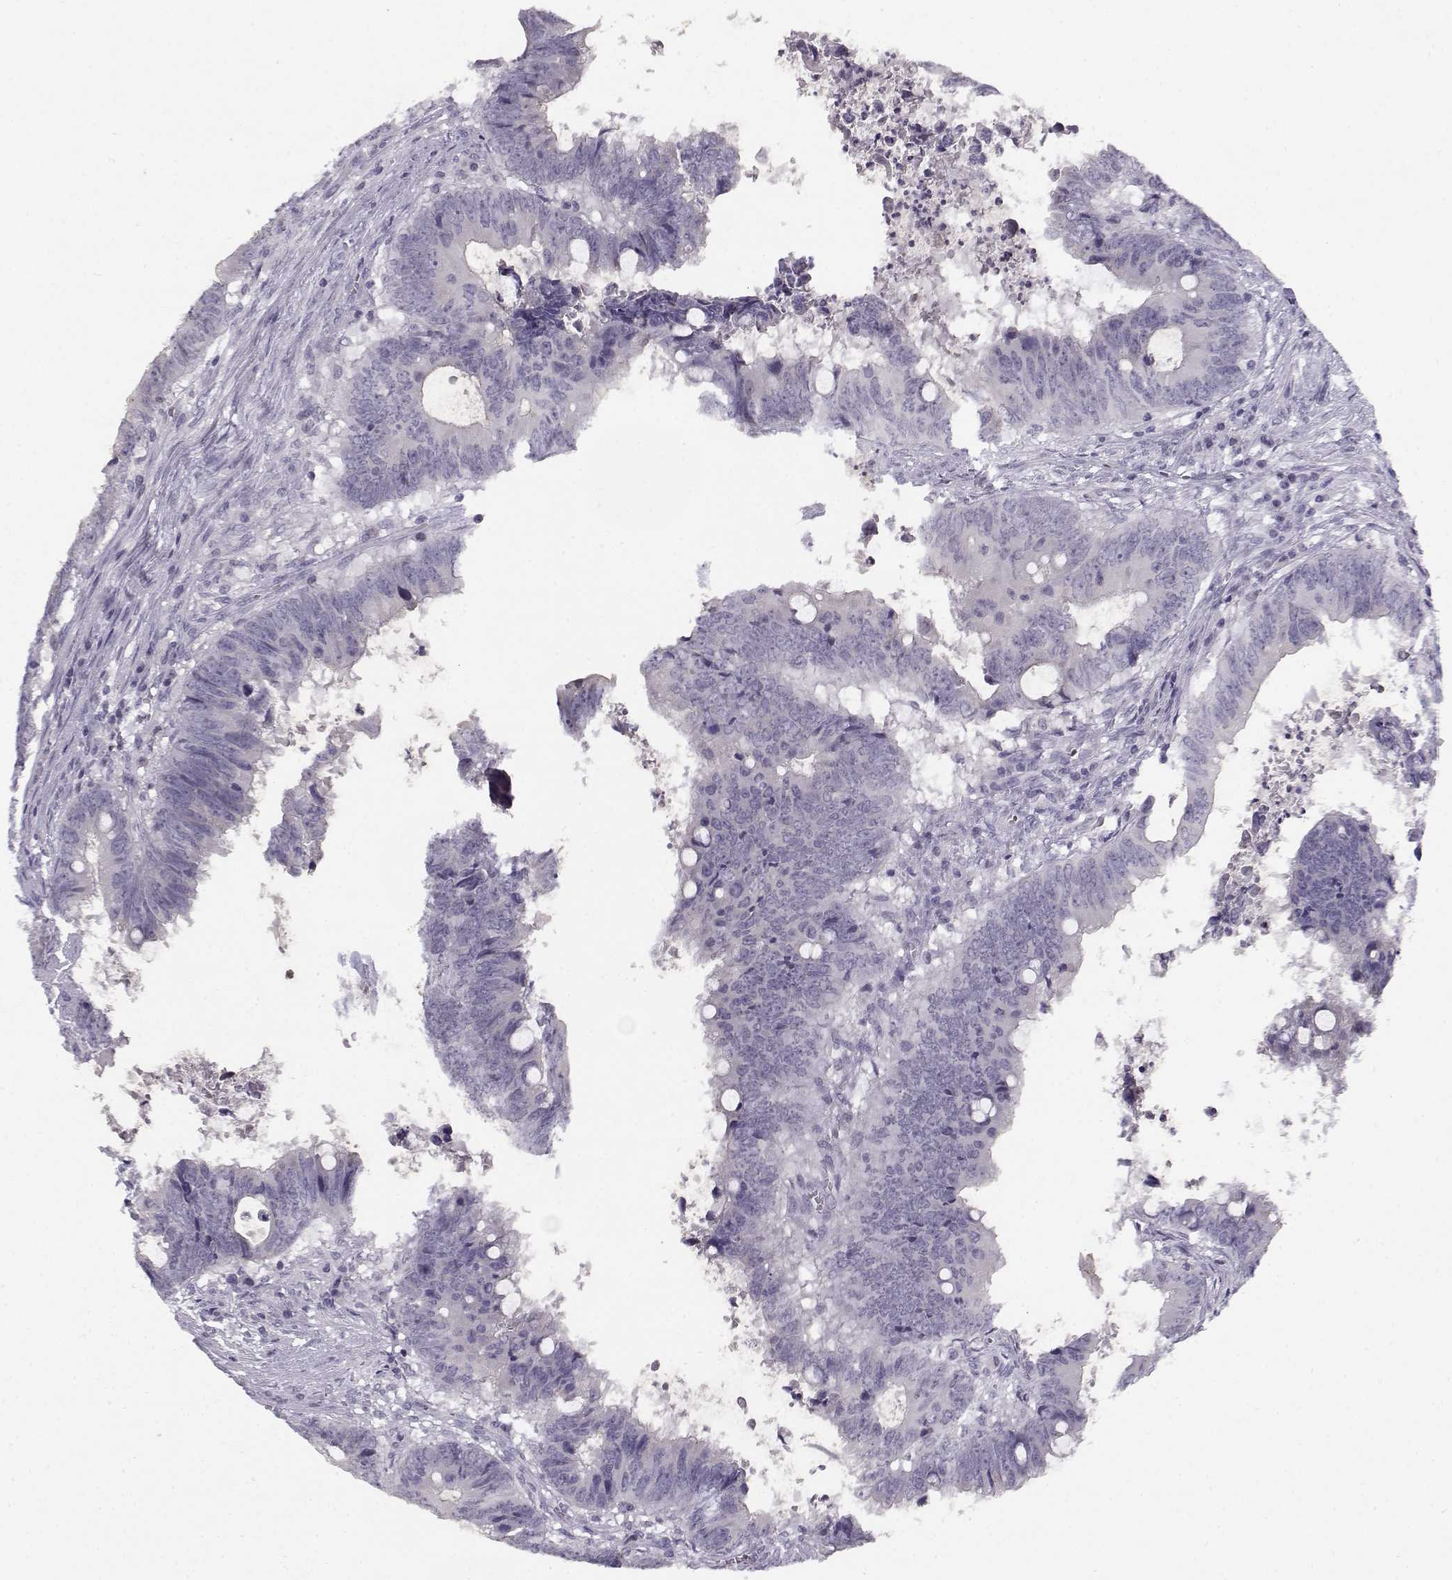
{"staining": {"intensity": "negative", "quantity": "none", "location": "none"}, "tissue": "colorectal cancer", "cell_type": "Tumor cells", "image_type": "cancer", "snomed": [{"axis": "morphology", "description": "Adenocarcinoma, NOS"}, {"axis": "topography", "description": "Colon"}], "caption": "The photomicrograph exhibits no staining of tumor cells in colorectal cancer. (Brightfield microscopy of DAB (3,3'-diaminobenzidine) IHC at high magnification).", "gene": "DDX25", "patient": {"sex": "female", "age": 82}}